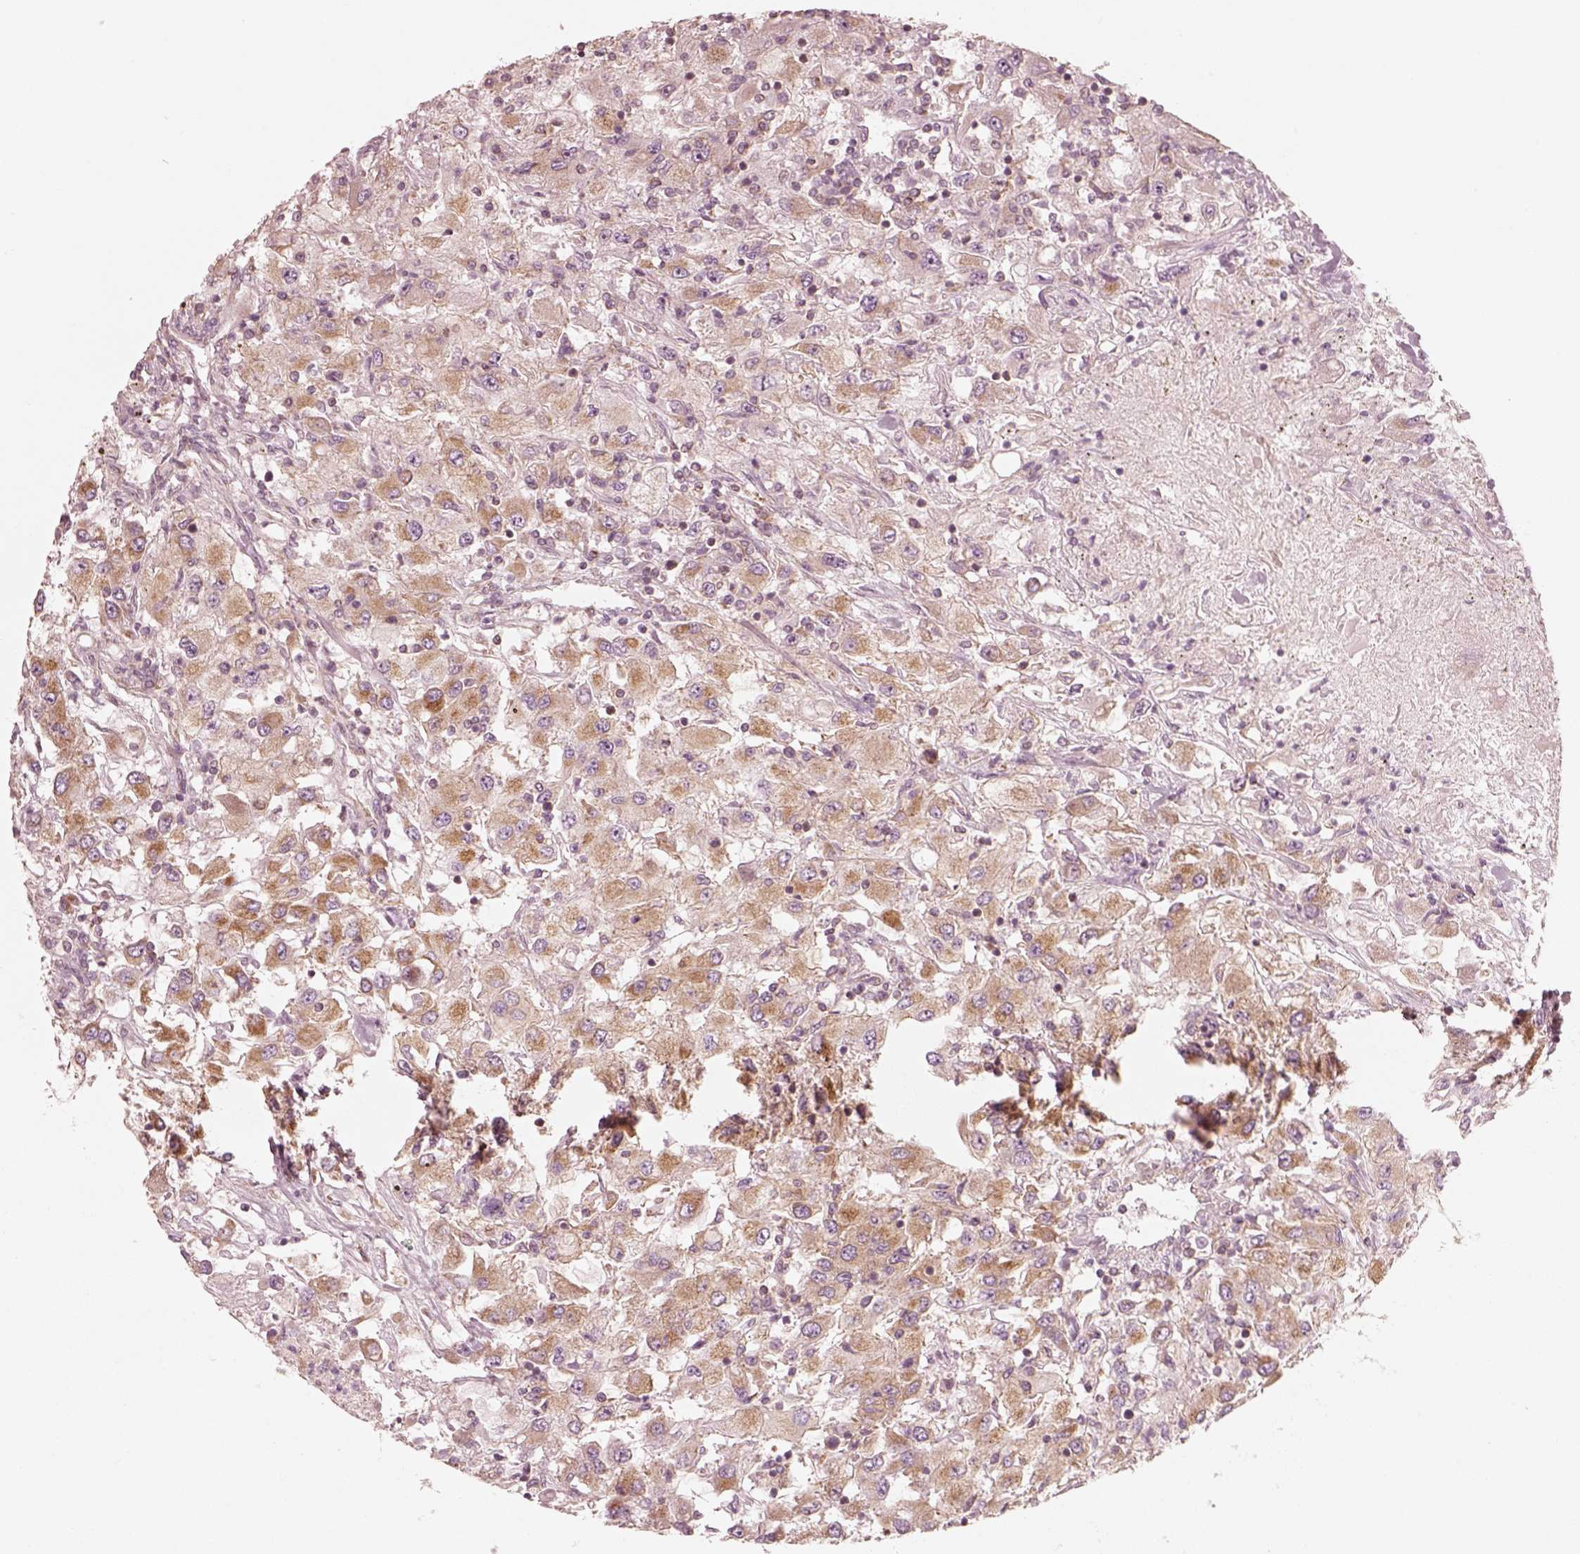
{"staining": {"intensity": "moderate", "quantity": ">75%", "location": "cytoplasmic/membranous"}, "tissue": "renal cancer", "cell_type": "Tumor cells", "image_type": "cancer", "snomed": [{"axis": "morphology", "description": "Adenocarcinoma, NOS"}, {"axis": "topography", "description": "Kidney"}], "caption": "Immunohistochemical staining of human renal cancer demonstrates medium levels of moderate cytoplasmic/membranous protein expression in approximately >75% of tumor cells.", "gene": "CNOT2", "patient": {"sex": "female", "age": 67}}